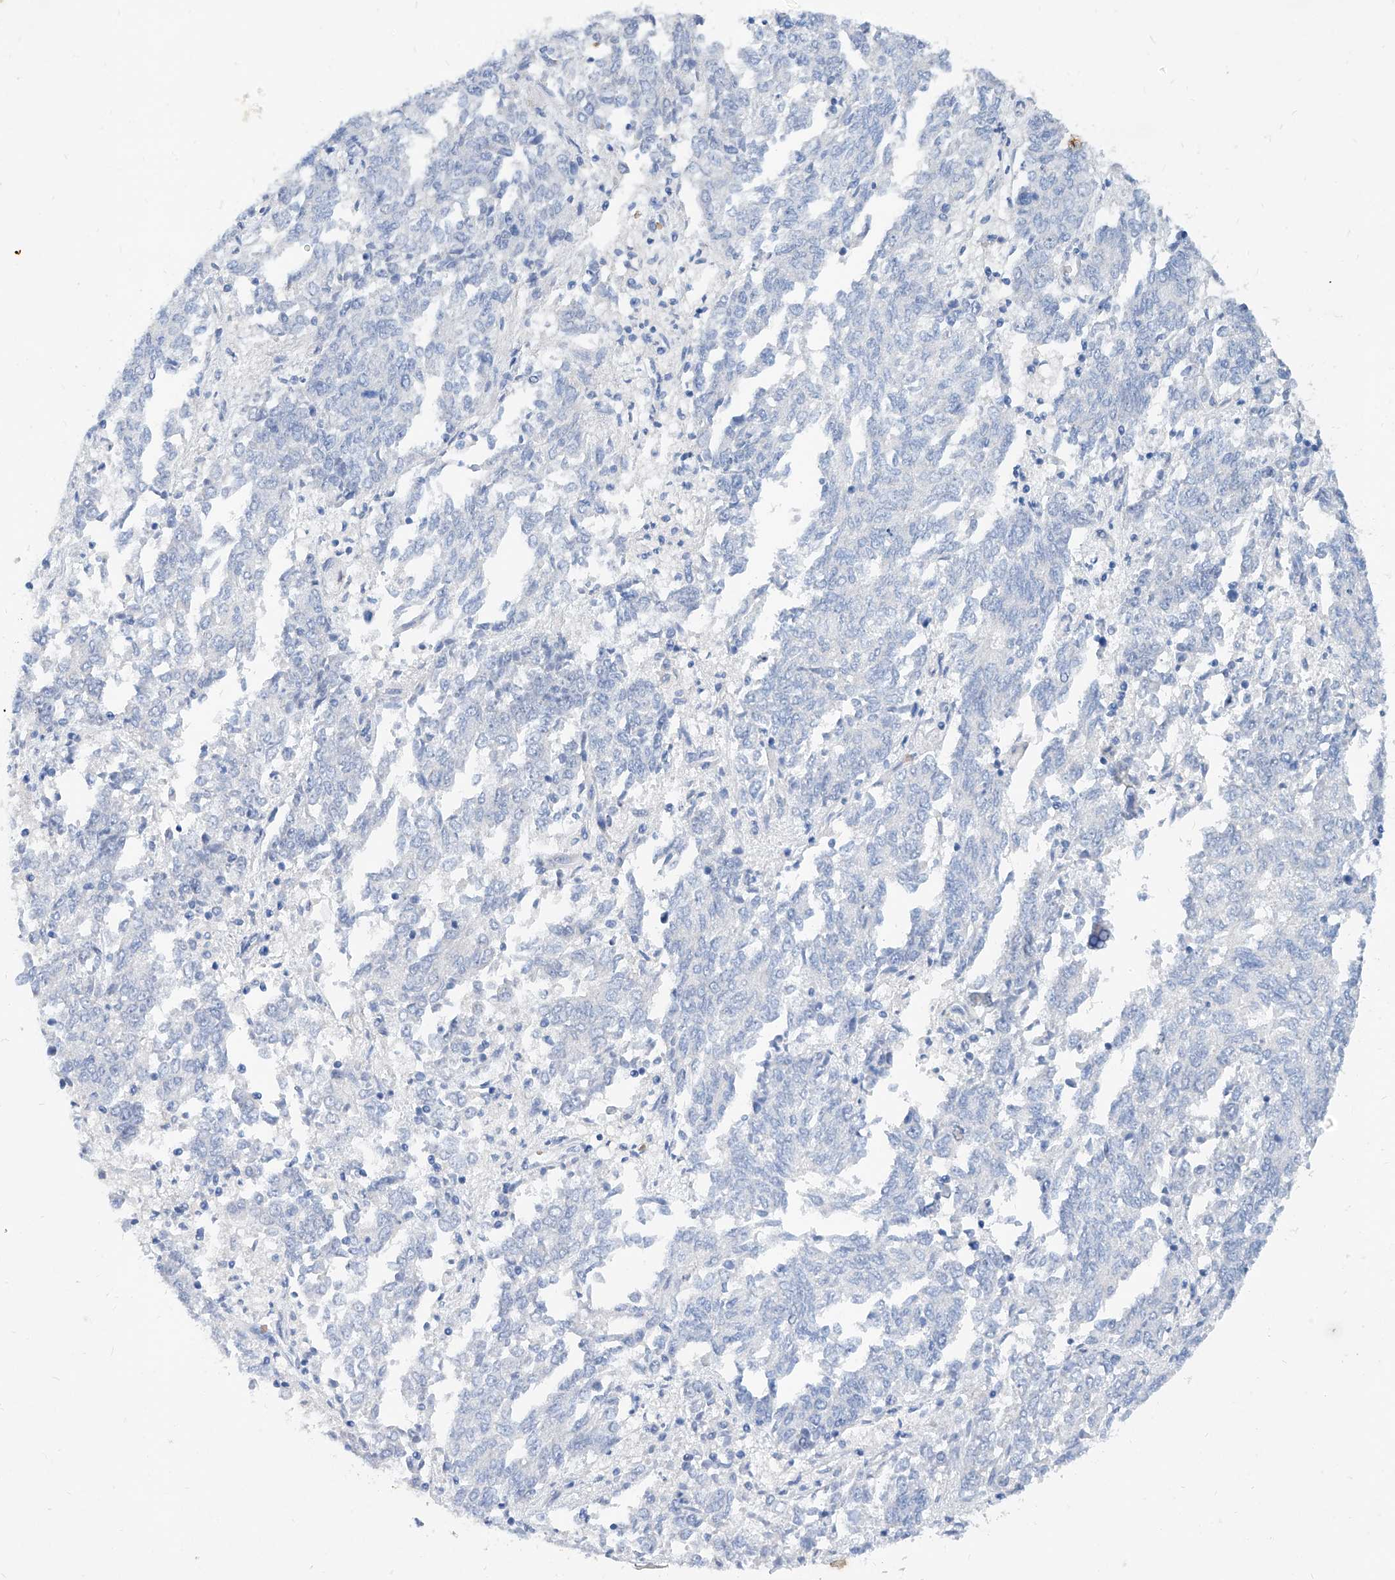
{"staining": {"intensity": "negative", "quantity": "none", "location": "none"}, "tissue": "endometrial cancer", "cell_type": "Tumor cells", "image_type": "cancer", "snomed": [{"axis": "morphology", "description": "Adenocarcinoma, NOS"}, {"axis": "topography", "description": "Endometrium"}], "caption": "IHC of human adenocarcinoma (endometrial) reveals no positivity in tumor cells.", "gene": "BPTF", "patient": {"sex": "female", "age": 80}}